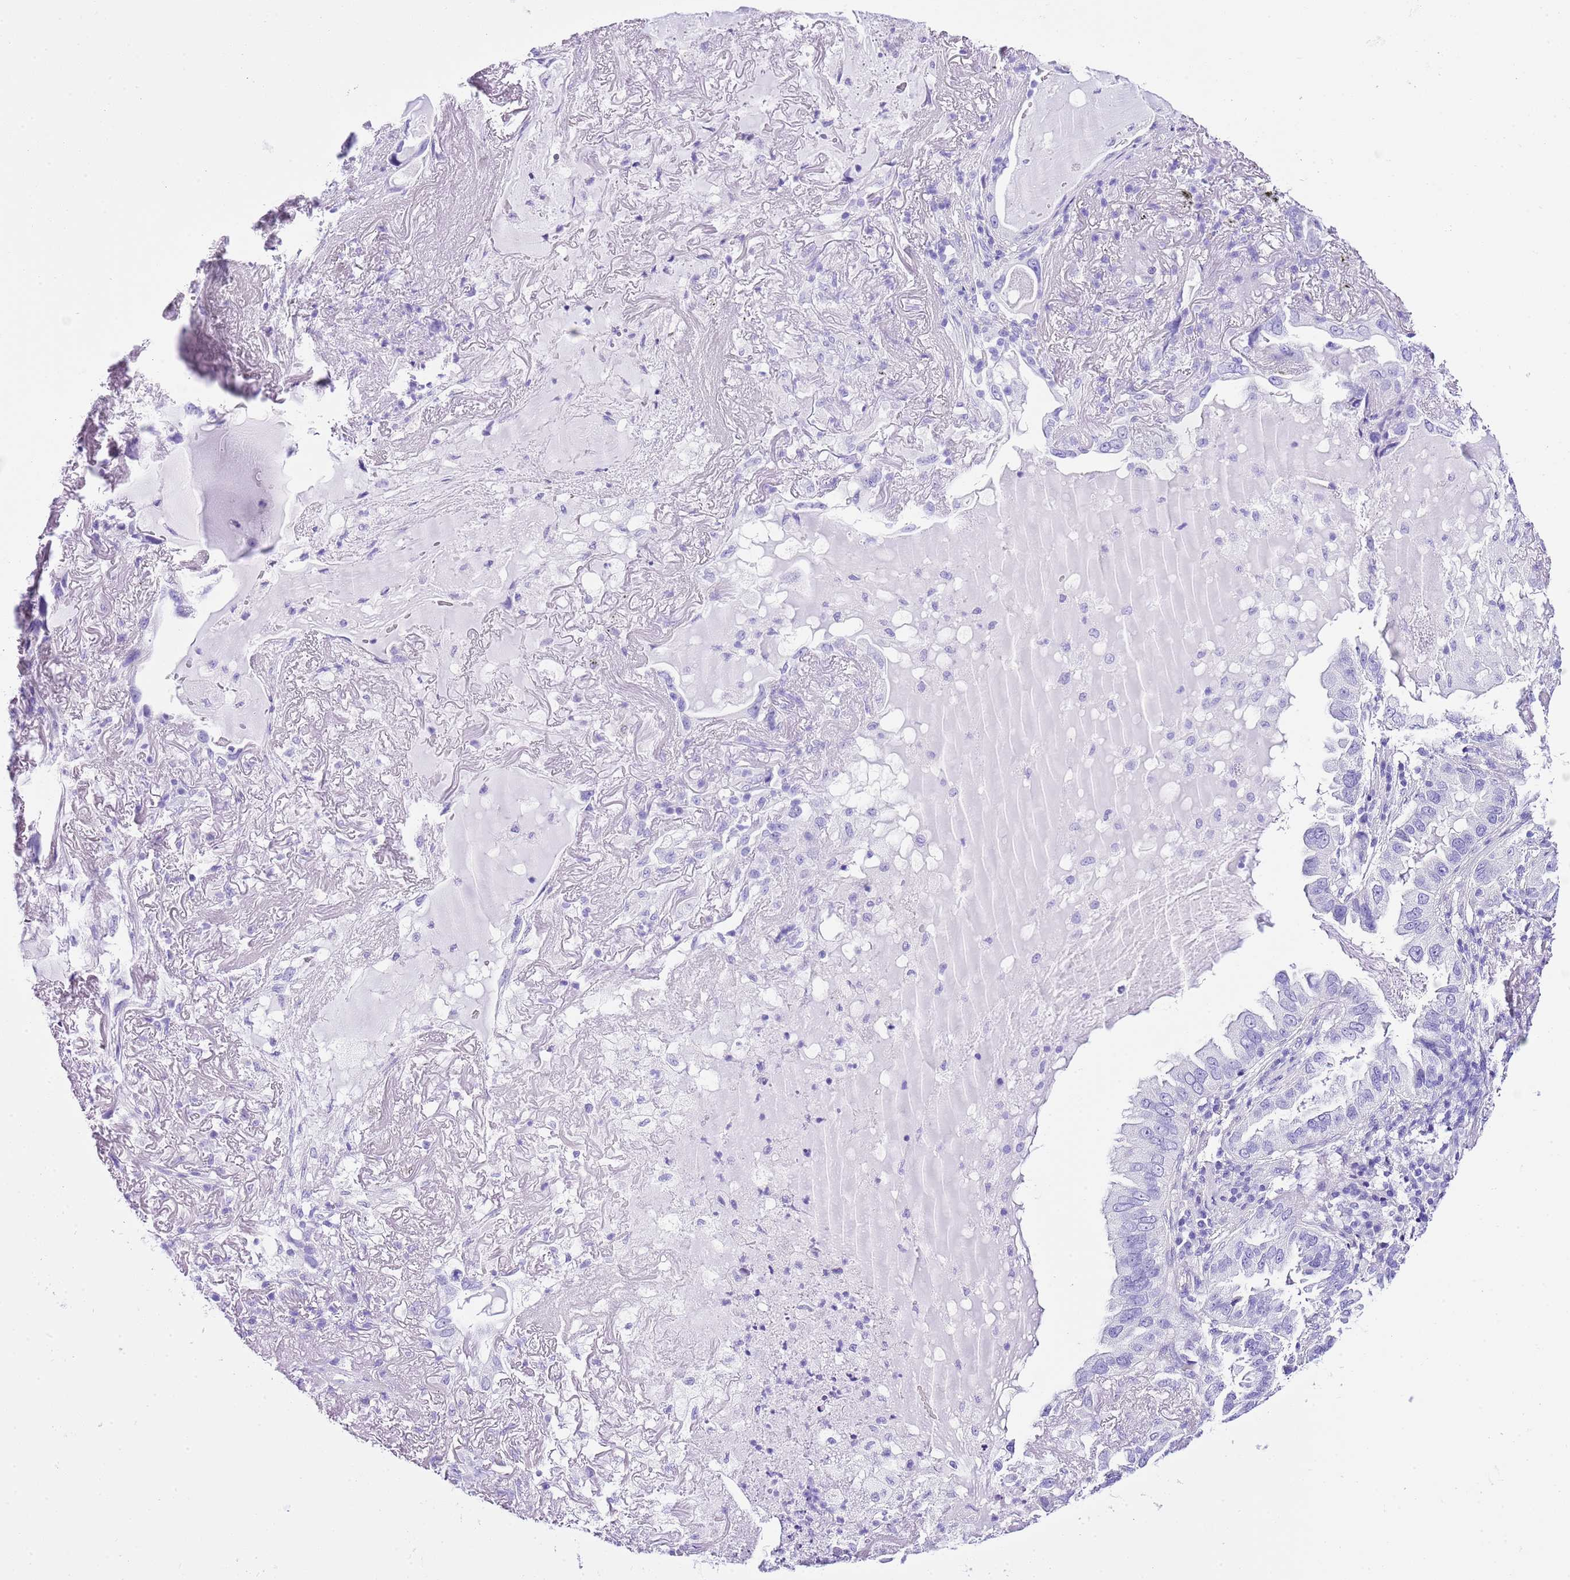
{"staining": {"intensity": "negative", "quantity": "none", "location": "none"}, "tissue": "lung cancer", "cell_type": "Tumor cells", "image_type": "cancer", "snomed": [{"axis": "morphology", "description": "Adenocarcinoma, NOS"}, {"axis": "topography", "description": "Lung"}], "caption": "A high-resolution histopathology image shows IHC staining of lung cancer, which demonstrates no significant positivity in tumor cells.", "gene": "KCNC1", "patient": {"sex": "female", "age": 69}}